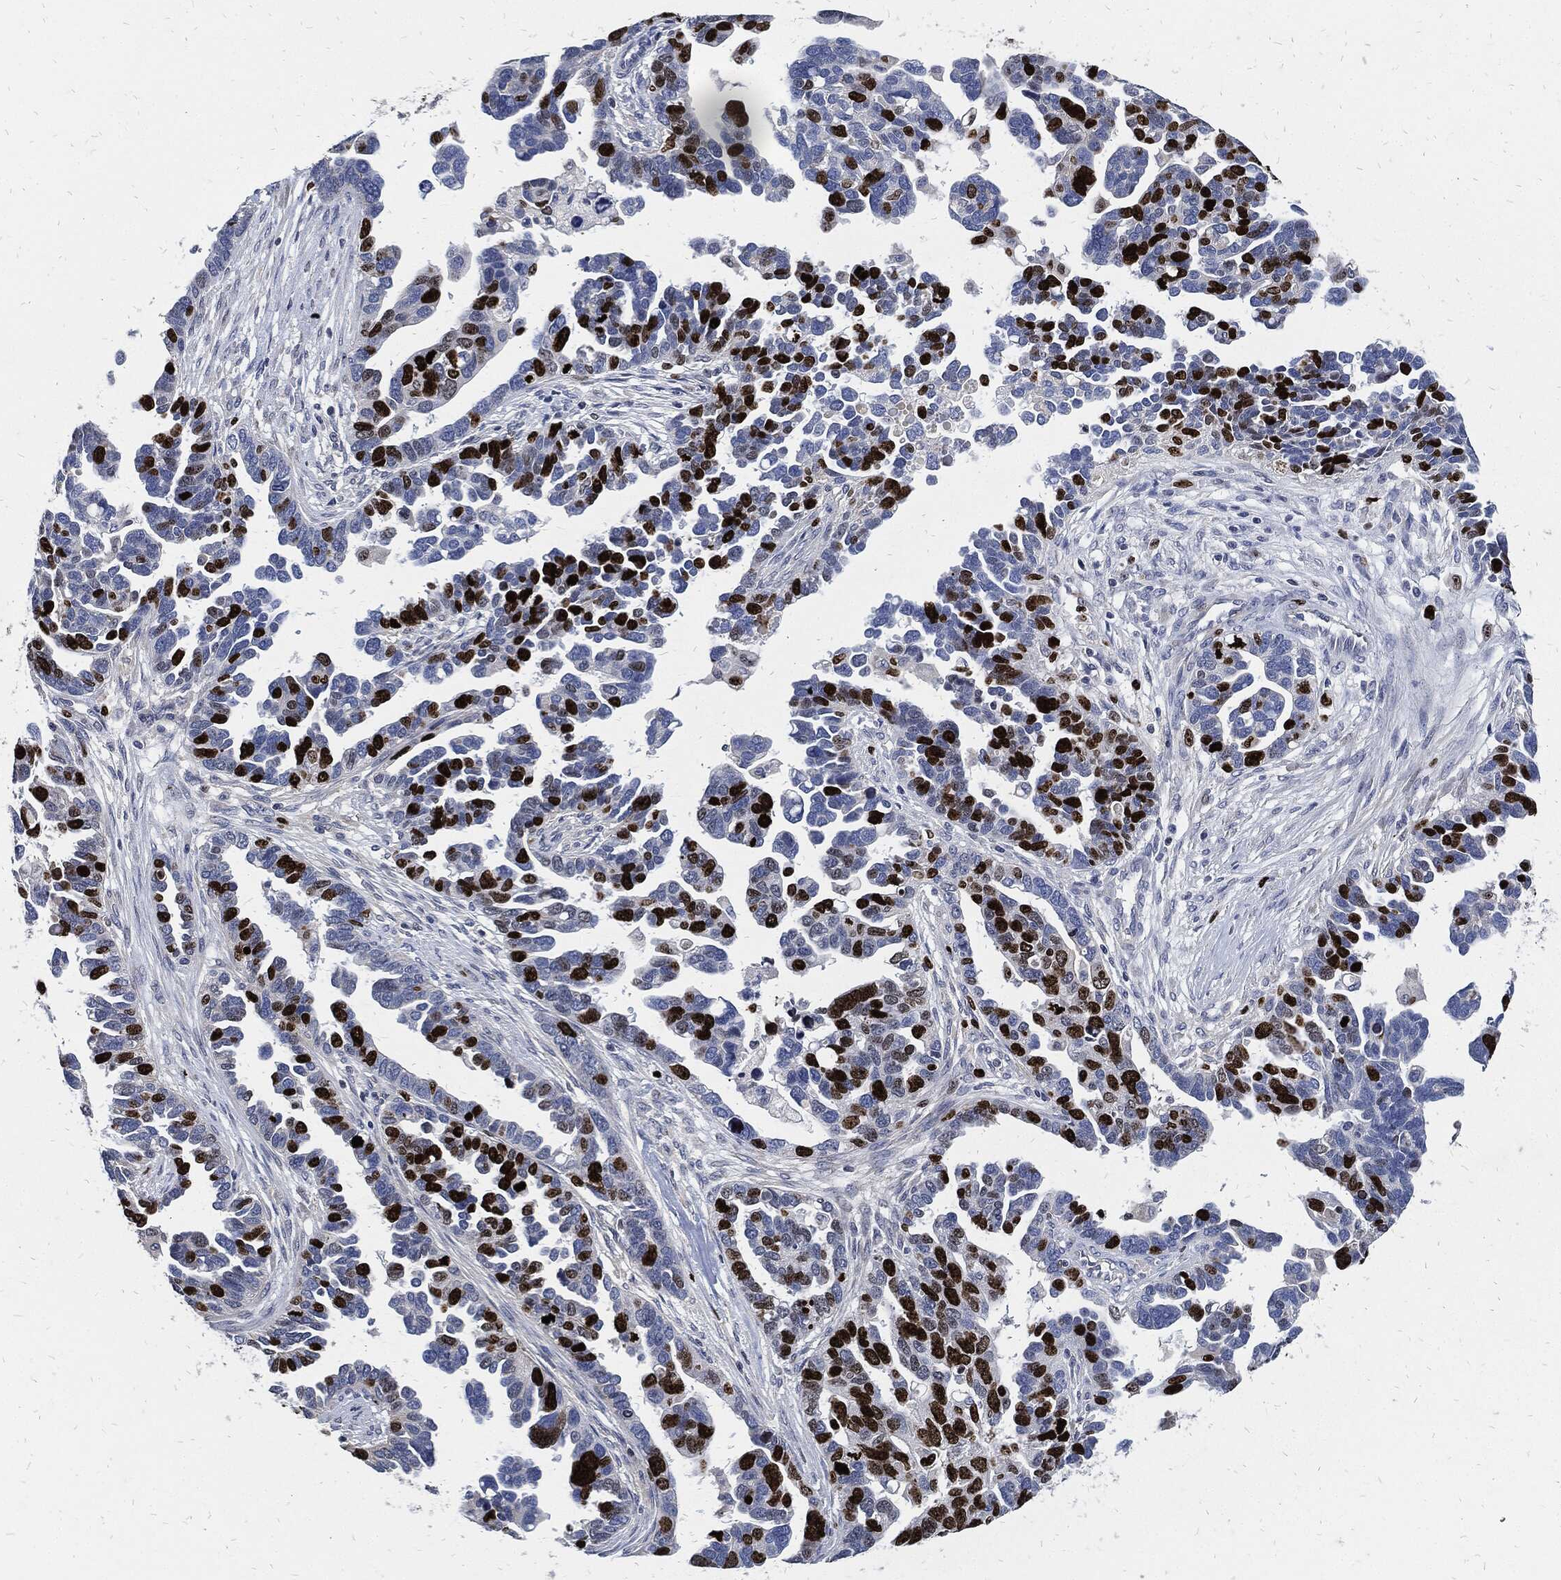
{"staining": {"intensity": "strong", "quantity": "25%-75%", "location": "nuclear"}, "tissue": "ovarian cancer", "cell_type": "Tumor cells", "image_type": "cancer", "snomed": [{"axis": "morphology", "description": "Cystadenocarcinoma, serous, NOS"}, {"axis": "topography", "description": "Ovary"}], "caption": "Immunohistochemical staining of ovarian serous cystadenocarcinoma displays high levels of strong nuclear protein positivity in about 25%-75% of tumor cells.", "gene": "MKI67", "patient": {"sex": "female", "age": 54}}